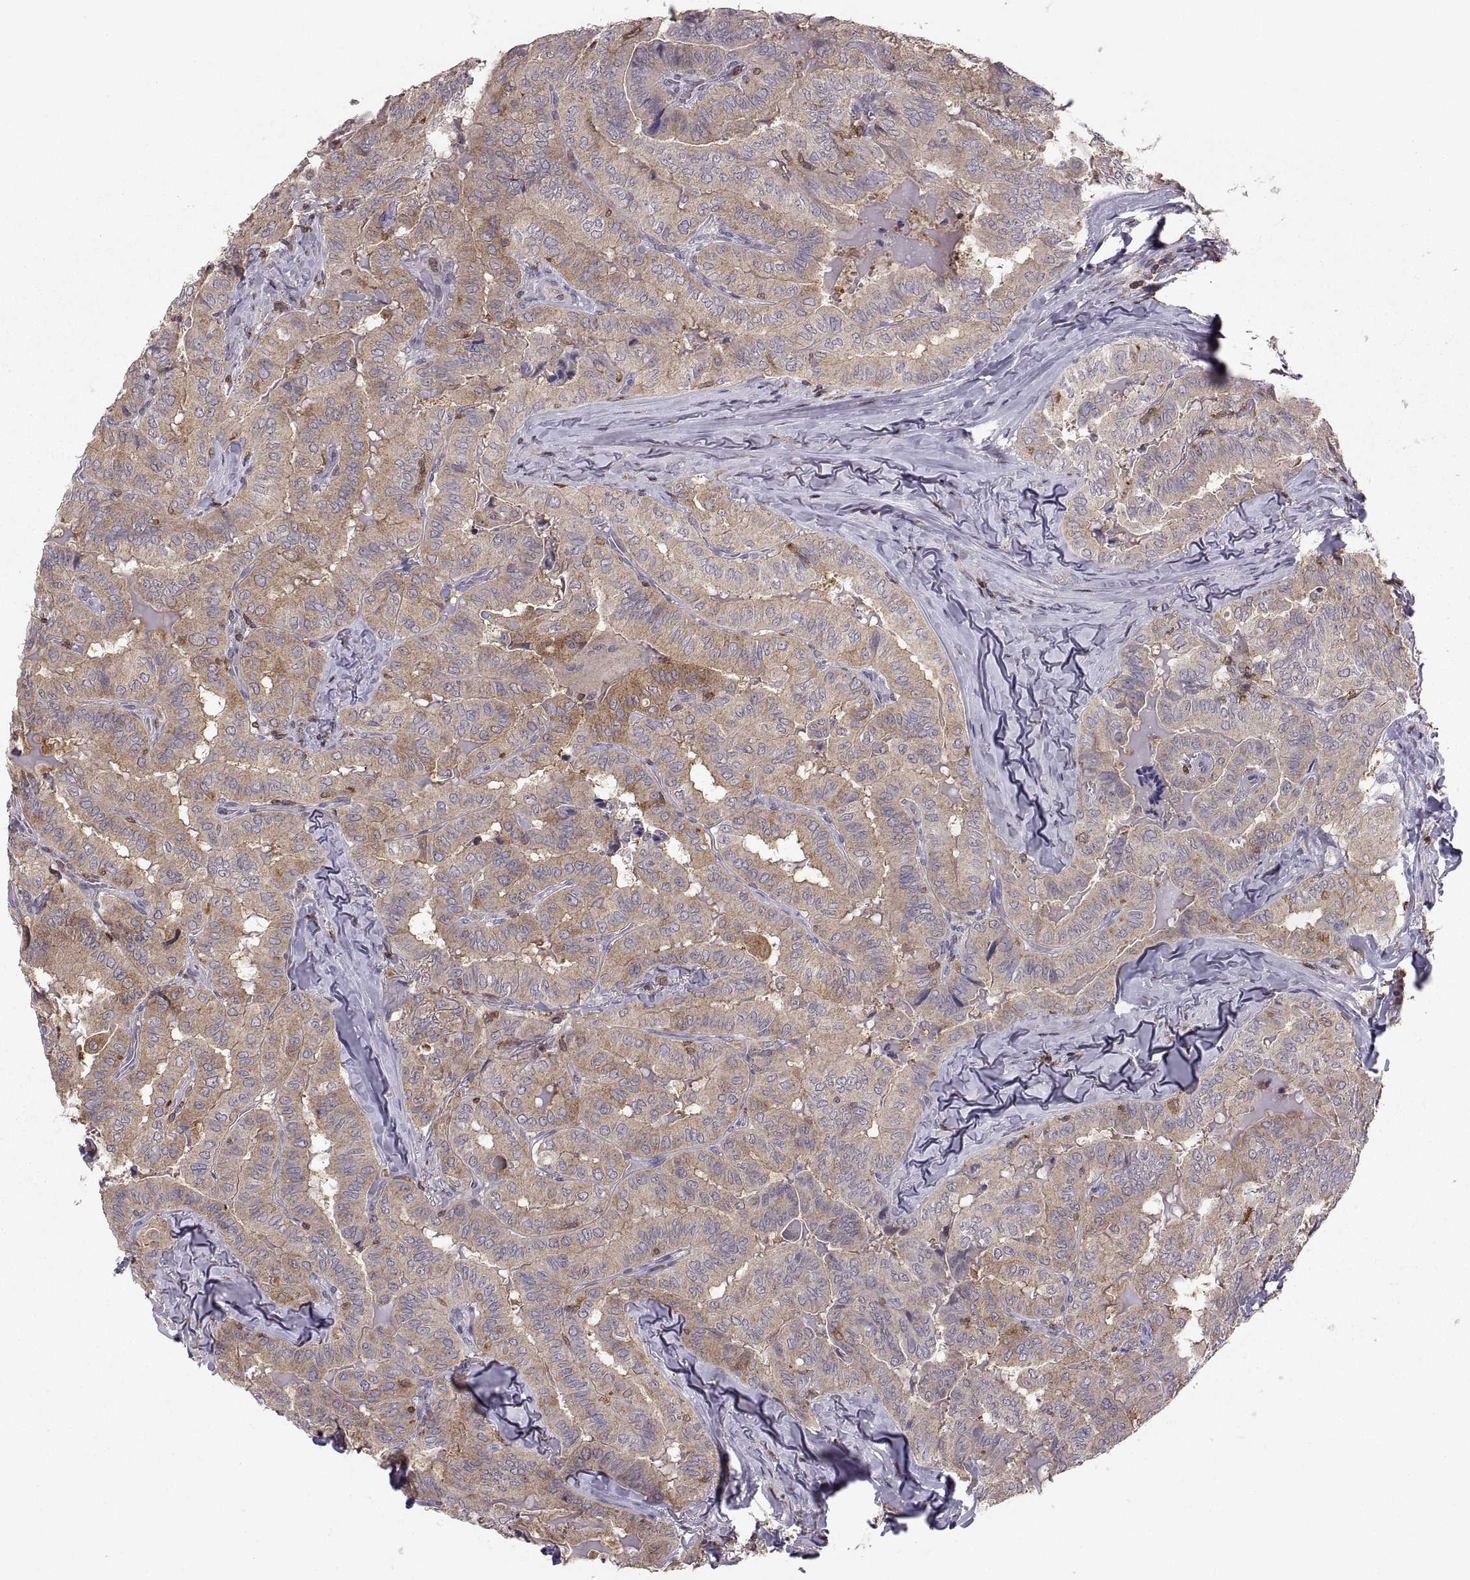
{"staining": {"intensity": "moderate", "quantity": "<25%", "location": "cytoplasmic/membranous"}, "tissue": "thyroid cancer", "cell_type": "Tumor cells", "image_type": "cancer", "snomed": [{"axis": "morphology", "description": "Papillary adenocarcinoma, NOS"}, {"axis": "topography", "description": "Thyroid gland"}], "caption": "Protein staining reveals moderate cytoplasmic/membranous positivity in approximately <25% of tumor cells in thyroid cancer (papillary adenocarcinoma).", "gene": "EZR", "patient": {"sex": "female", "age": 68}}